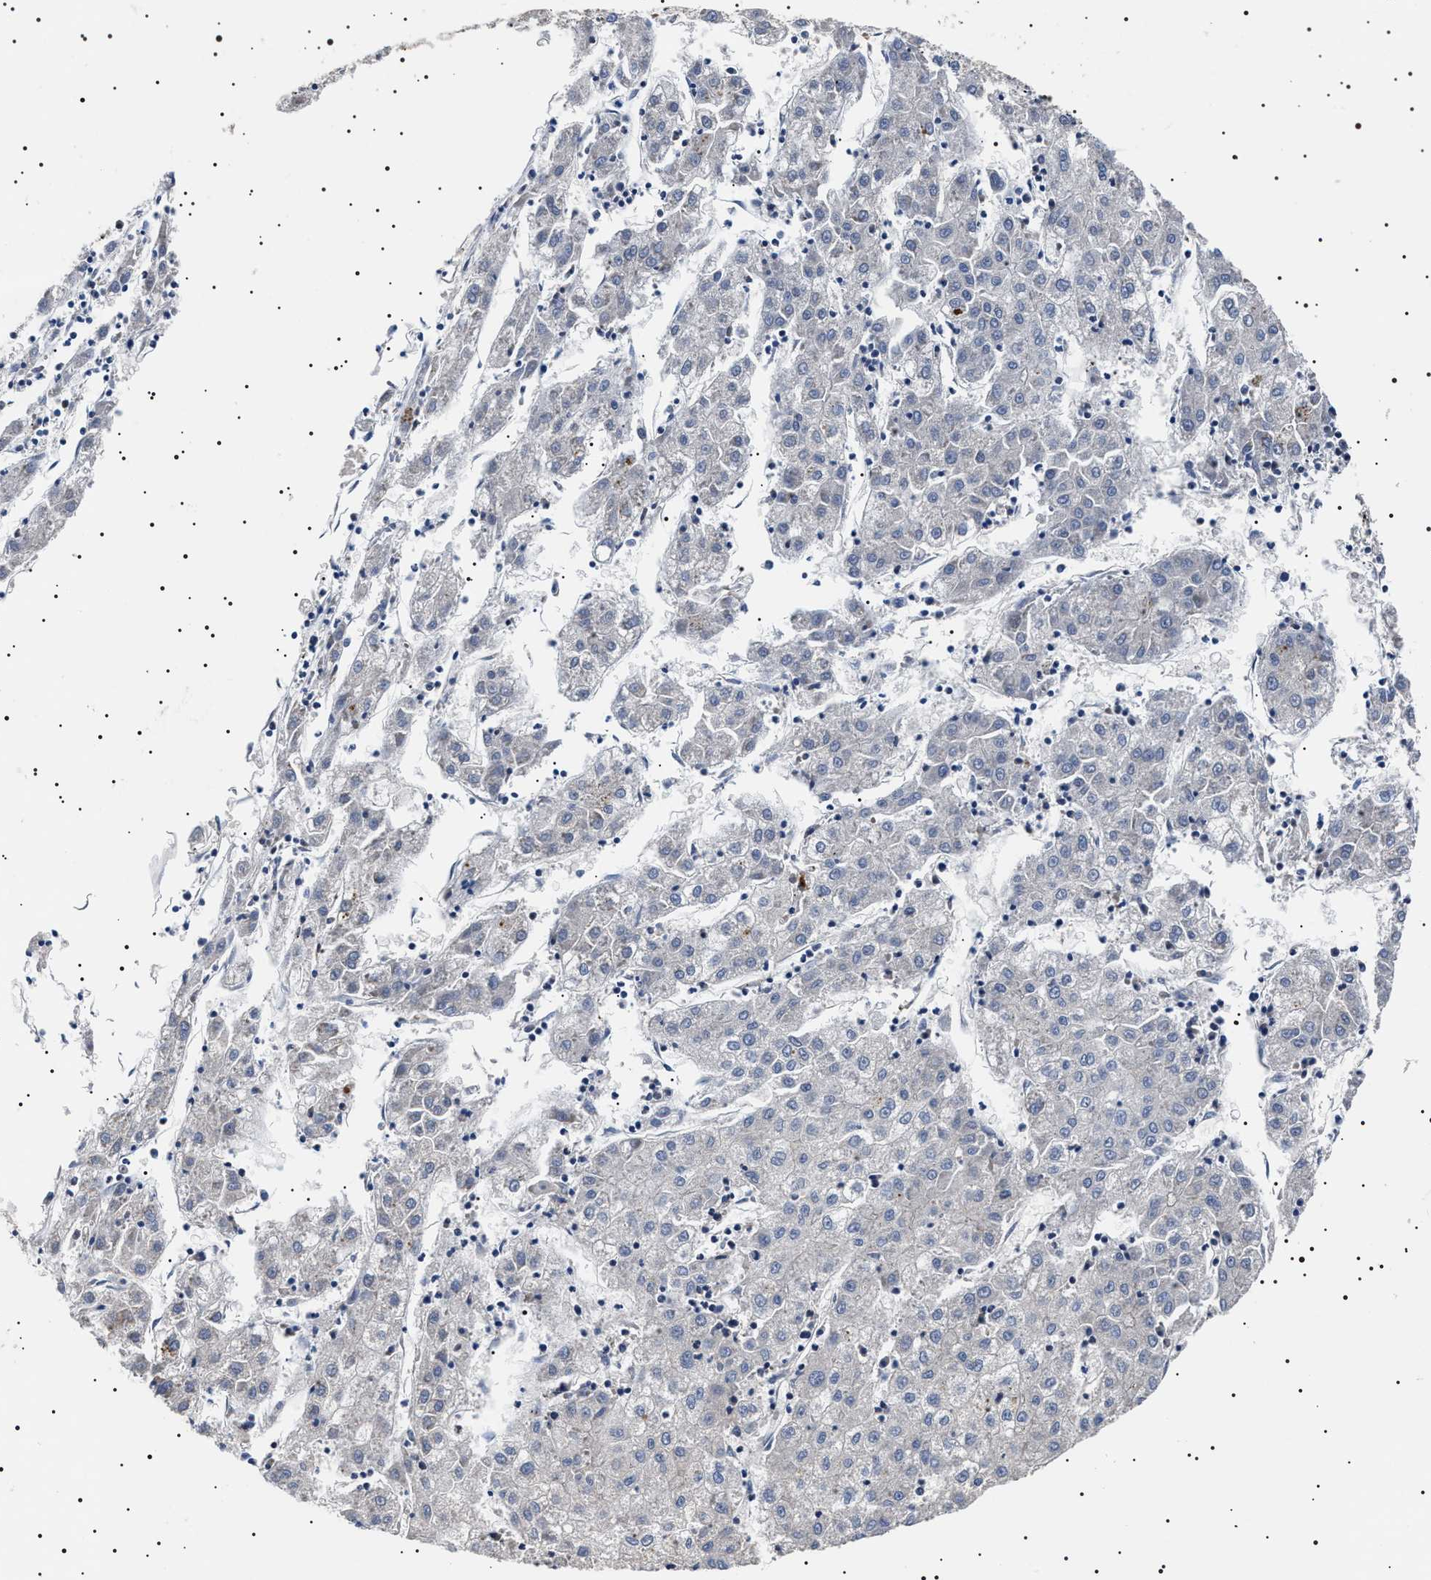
{"staining": {"intensity": "negative", "quantity": "none", "location": "none"}, "tissue": "liver cancer", "cell_type": "Tumor cells", "image_type": "cancer", "snomed": [{"axis": "morphology", "description": "Carcinoma, Hepatocellular, NOS"}, {"axis": "topography", "description": "Liver"}], "caption": "Tumor cells are negative for protein expression in human hepatocellular carcinoma (liver).", "gene": "SLC4A7", "patient": {"sex": "male", "age": 72}}